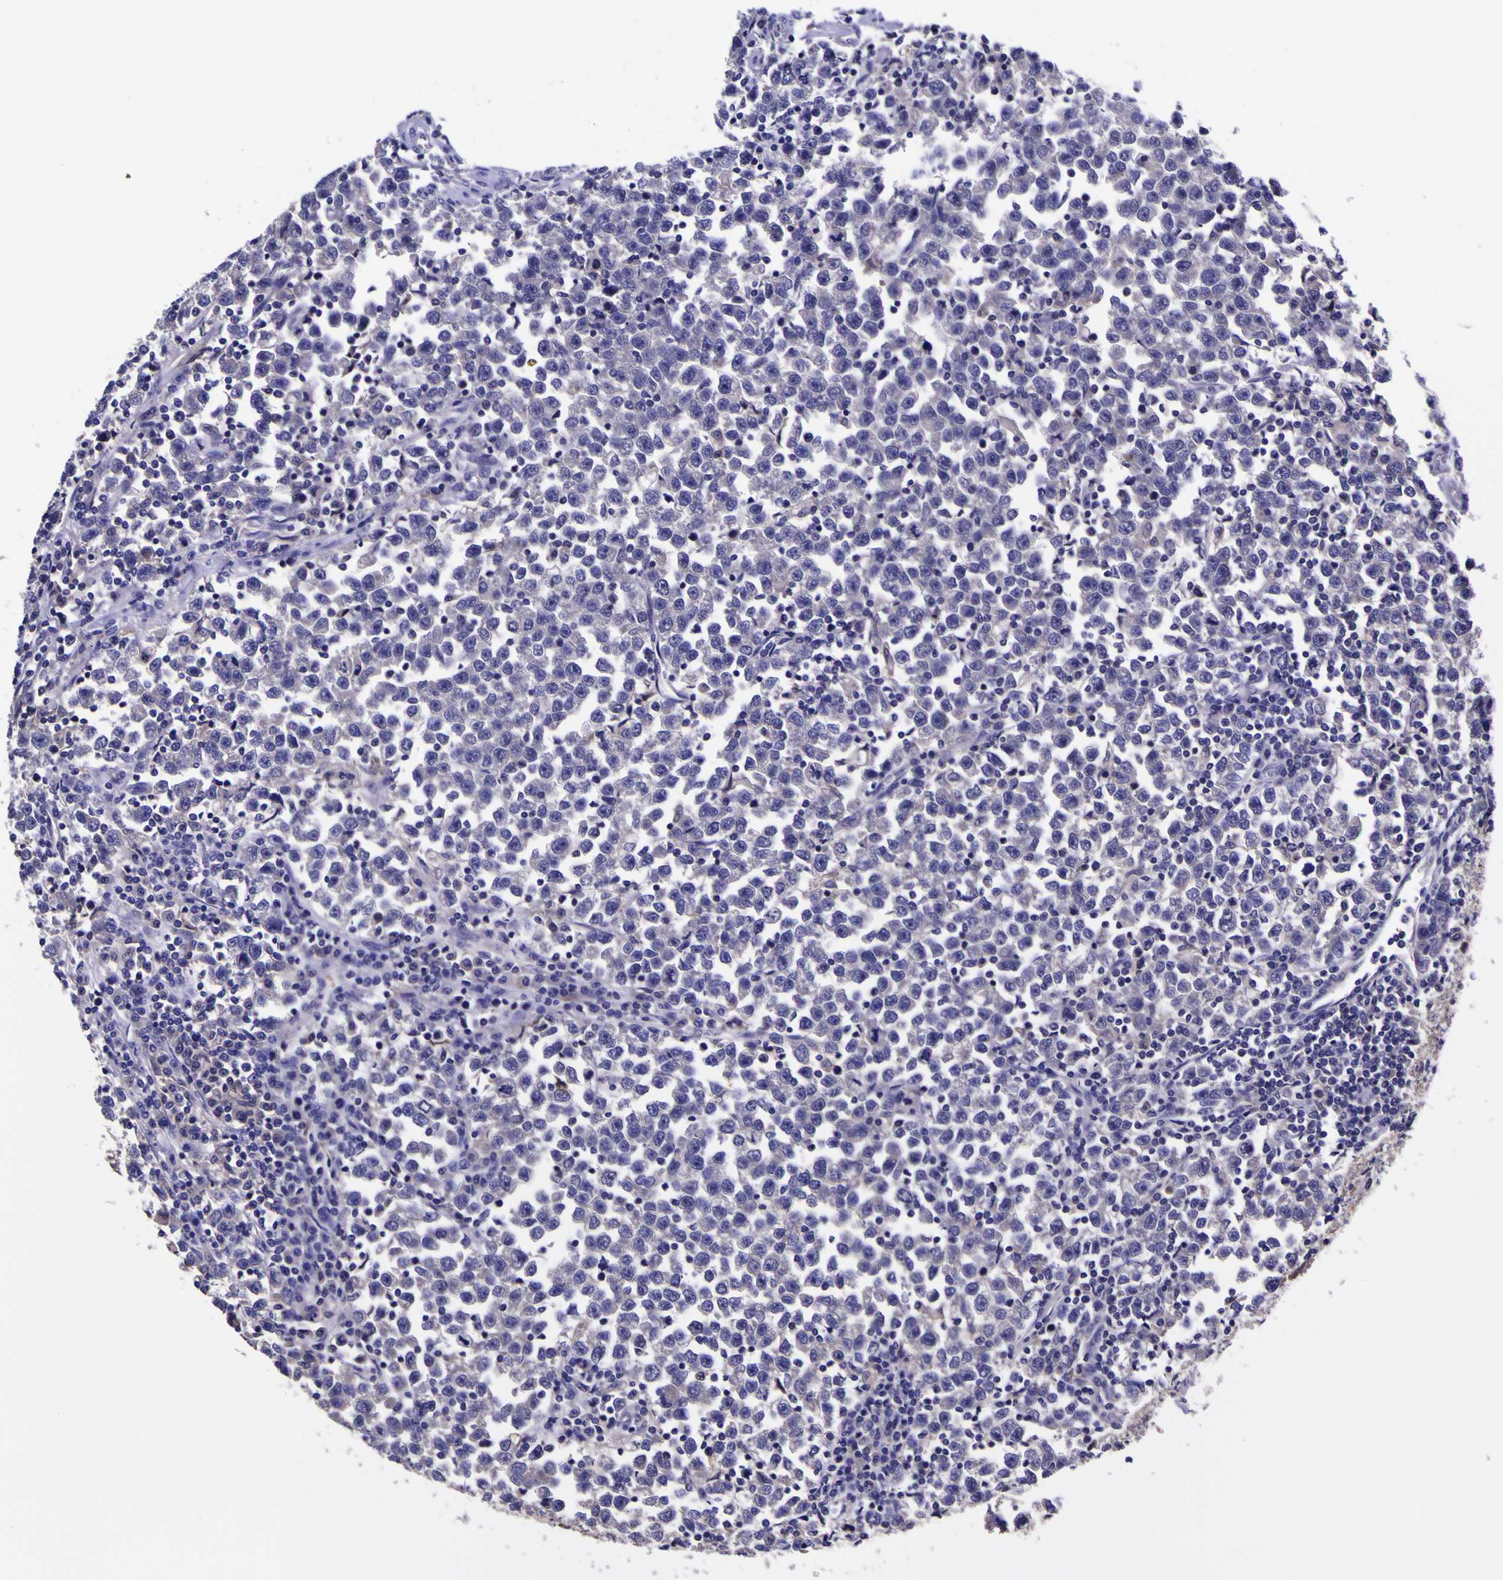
{"staining": {"intensity": "negative", "quantity": "none", "location": "none"}, "tissue": "testis cancer", "cell_type": "Tumor cells", "image_type": "cancer", "snomed": [{"axis": "morphology", "description": "Seminoma, NOS"}, {"axis": "topography", "description": "Testis"}], "caption": "High magnification brightfield microscopy of testis seminoma stained with DAB (brown) and counterstained with hematoxylin (blue): tumor cells show no significant staining.", "gene": "MAPK14", "patient": {"sex": "male", "age": 43}}